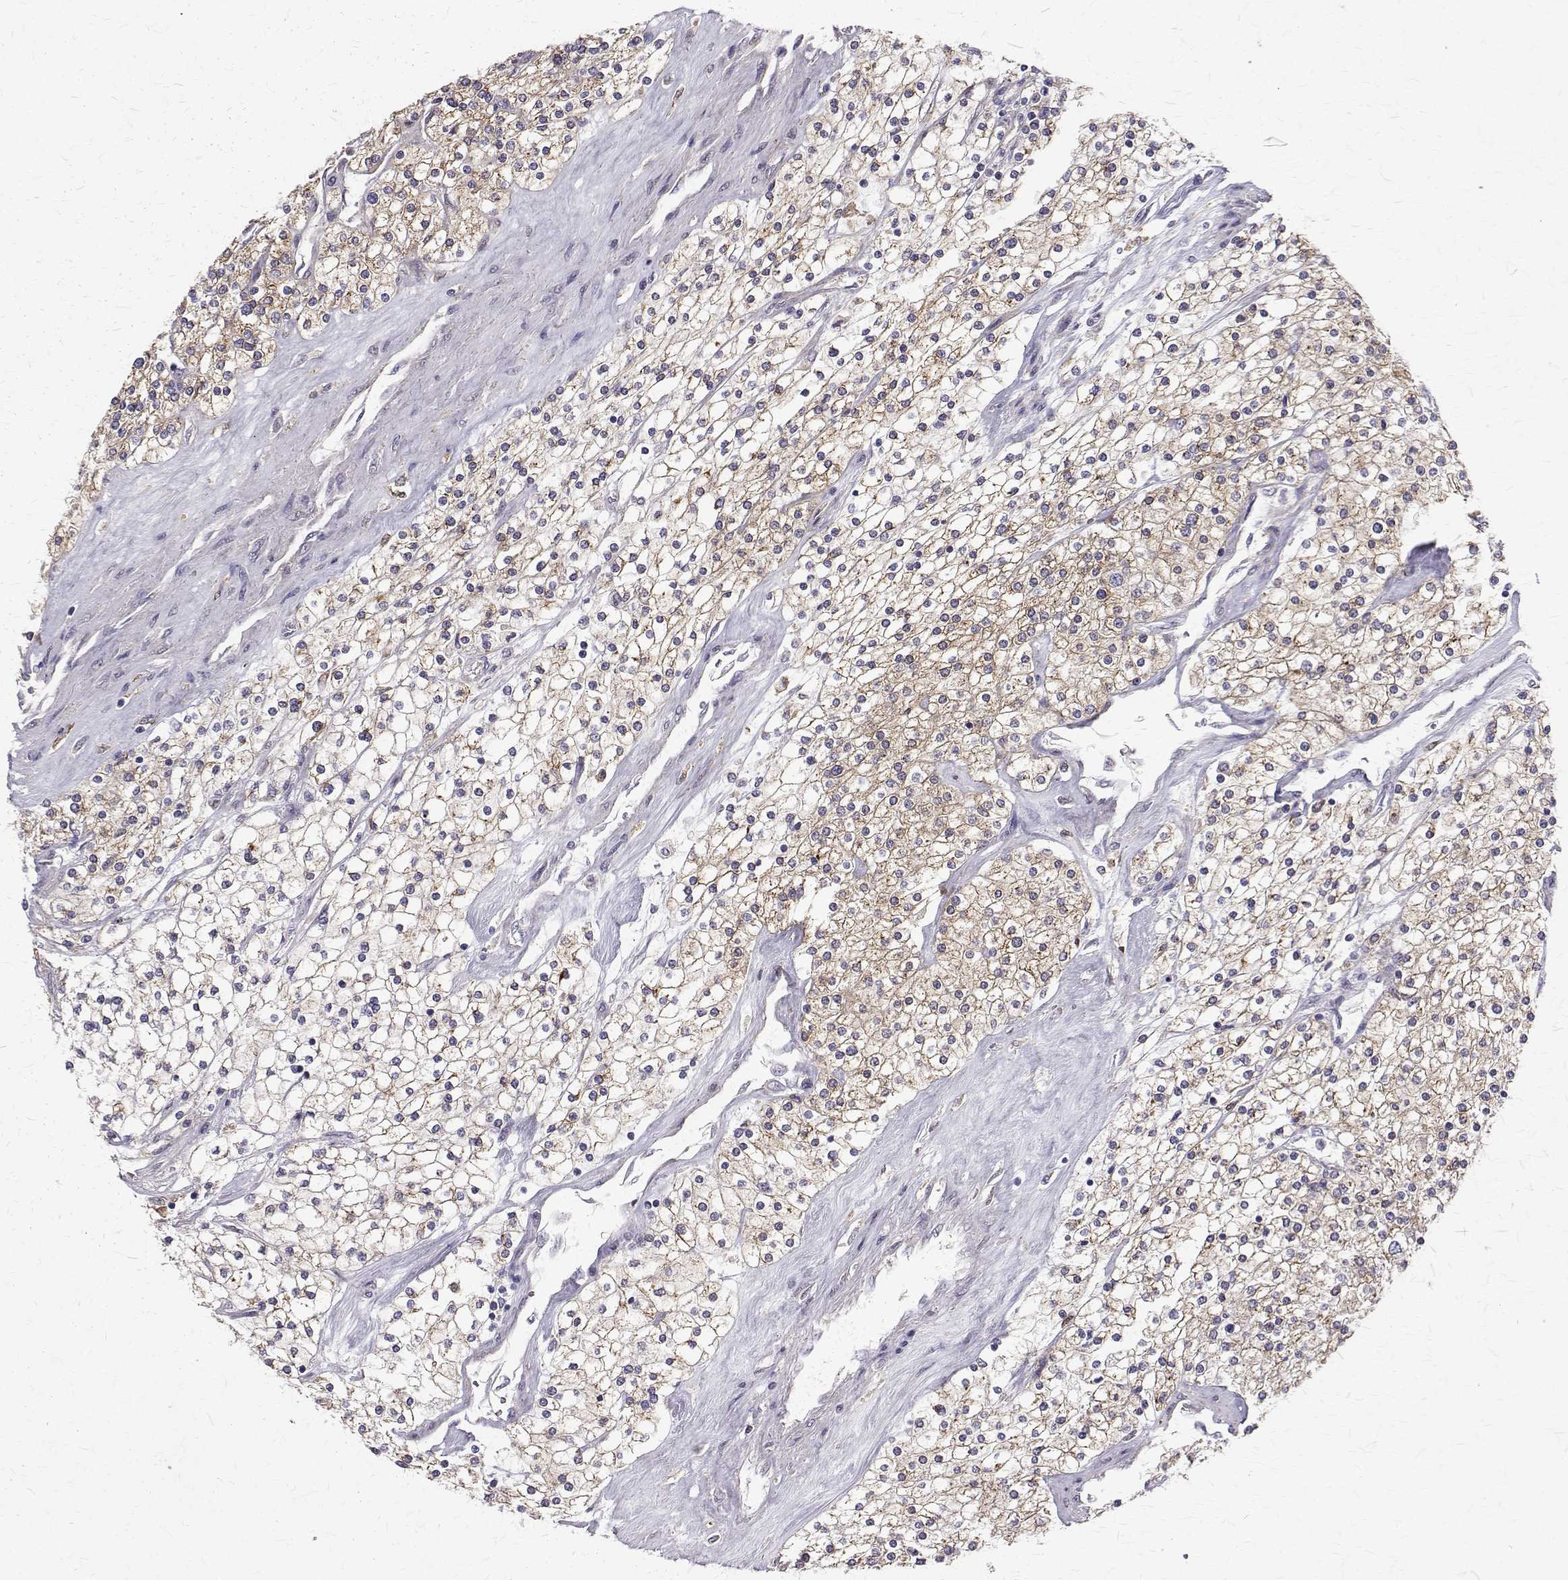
{"staining": {"intensity": "weak", "quantity": "25%-75%", "location": "cytoplasmic/membranous"}, "tissue": "renal cancer", "cell_type": "Tumor cells", "image_type": "cancer", "snomed": [{"axis": "morphology", "description": "Adenocarcinoma, NOS"}, {"axis": "topography", "description": "Kidney"}], "caption": "Renal adenocarcinoma stained with a protein marker shows weak staining in tumor cells.", "gene": "CCDC89", "patient": {"sex": "male", "age": 80}}